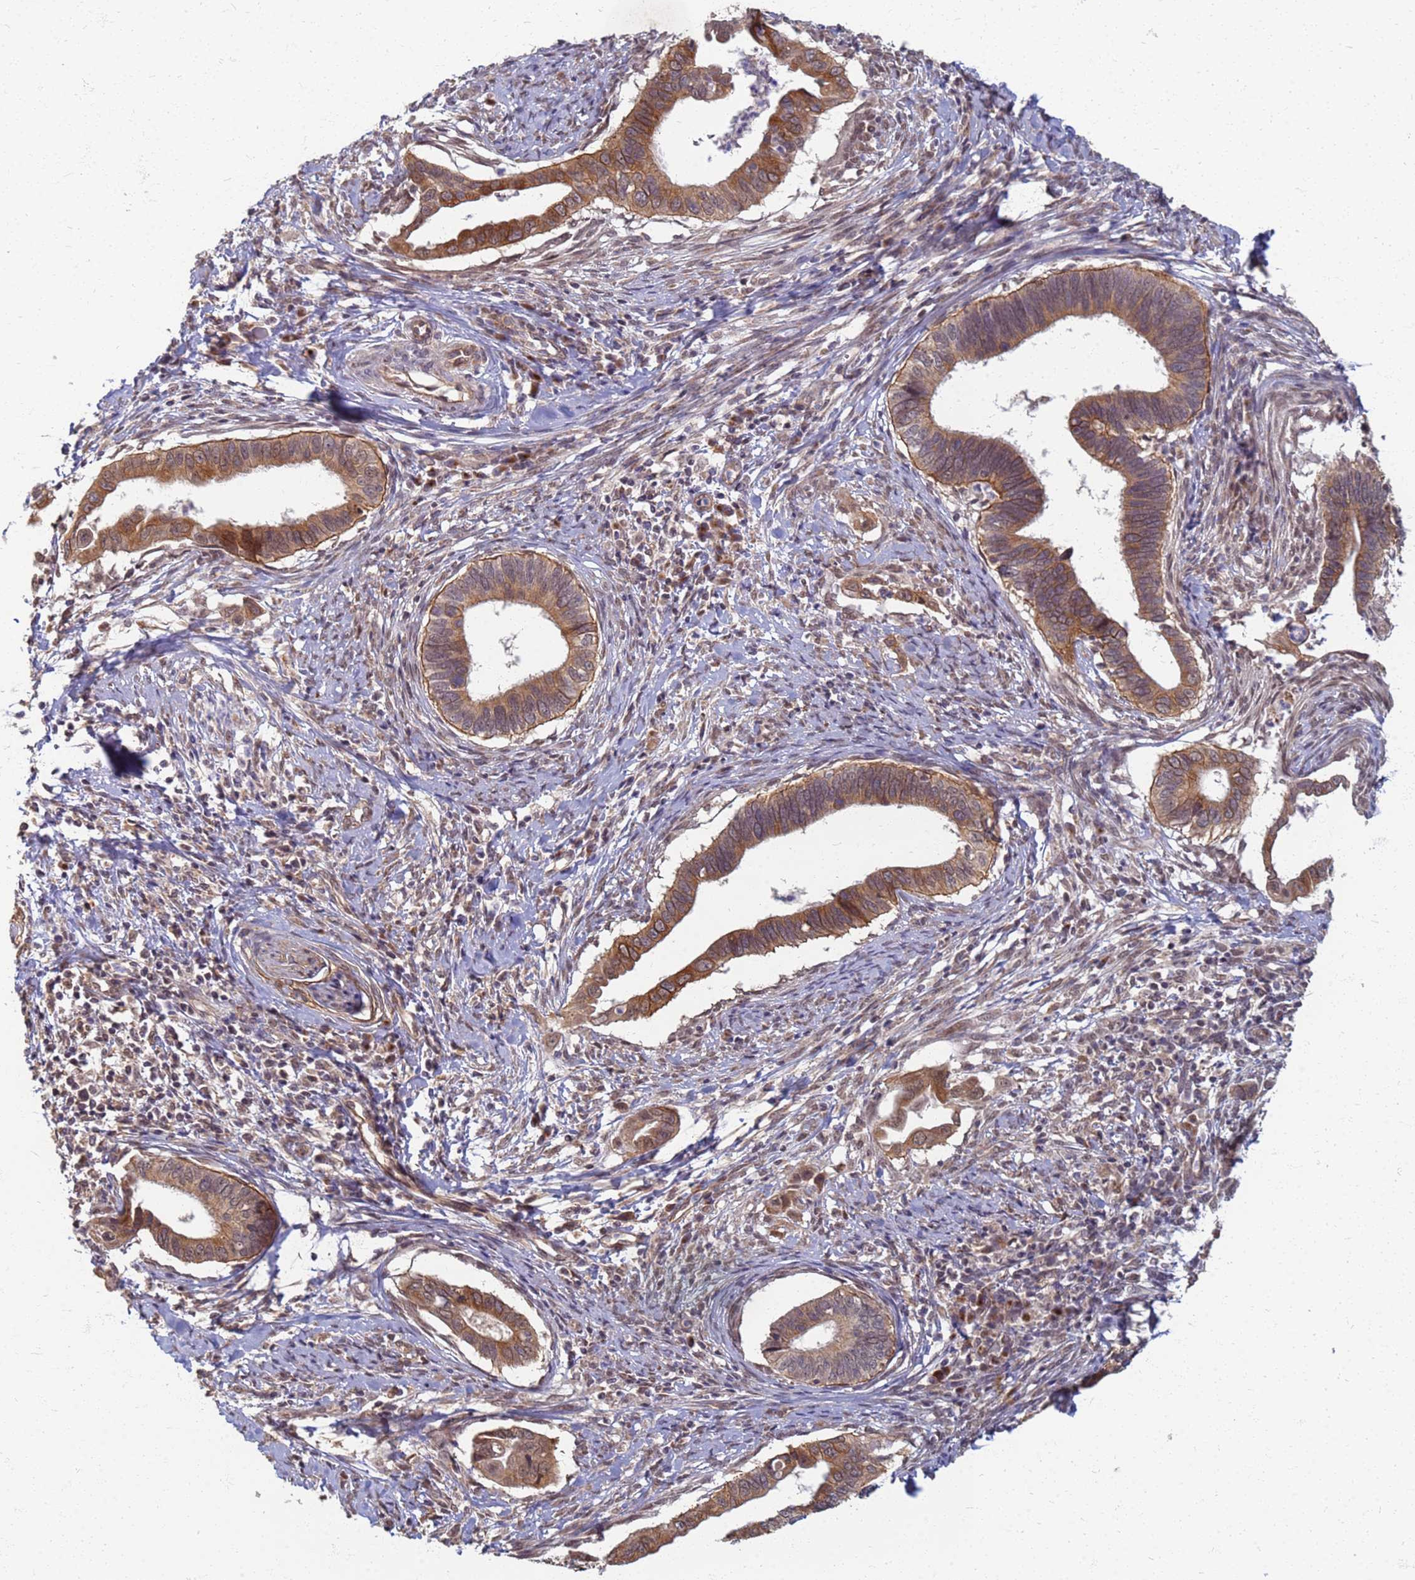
{"staining": {"intensity": "moderate", "quantity": ">75%", "location": "cytoplasmic/membranous"}, "tissue": "cervical cancer", "cell_type": "Tumor cells", "image_type": "cancer", "snomed": [{"axis": "morphology", "description": "Adenocarcinoma, NOS"}, {"axis": "topography", "description": "Cervix"}], "caption": "There is medium levels of moderate cytoplasmic/membranous staining in tumor cells of adenocarcinoma (cervical), as demonstrated by immunohistochemical staining (brown color).", "gene": "ITGB4", "patient": {"sex": "female", "age": 42}}